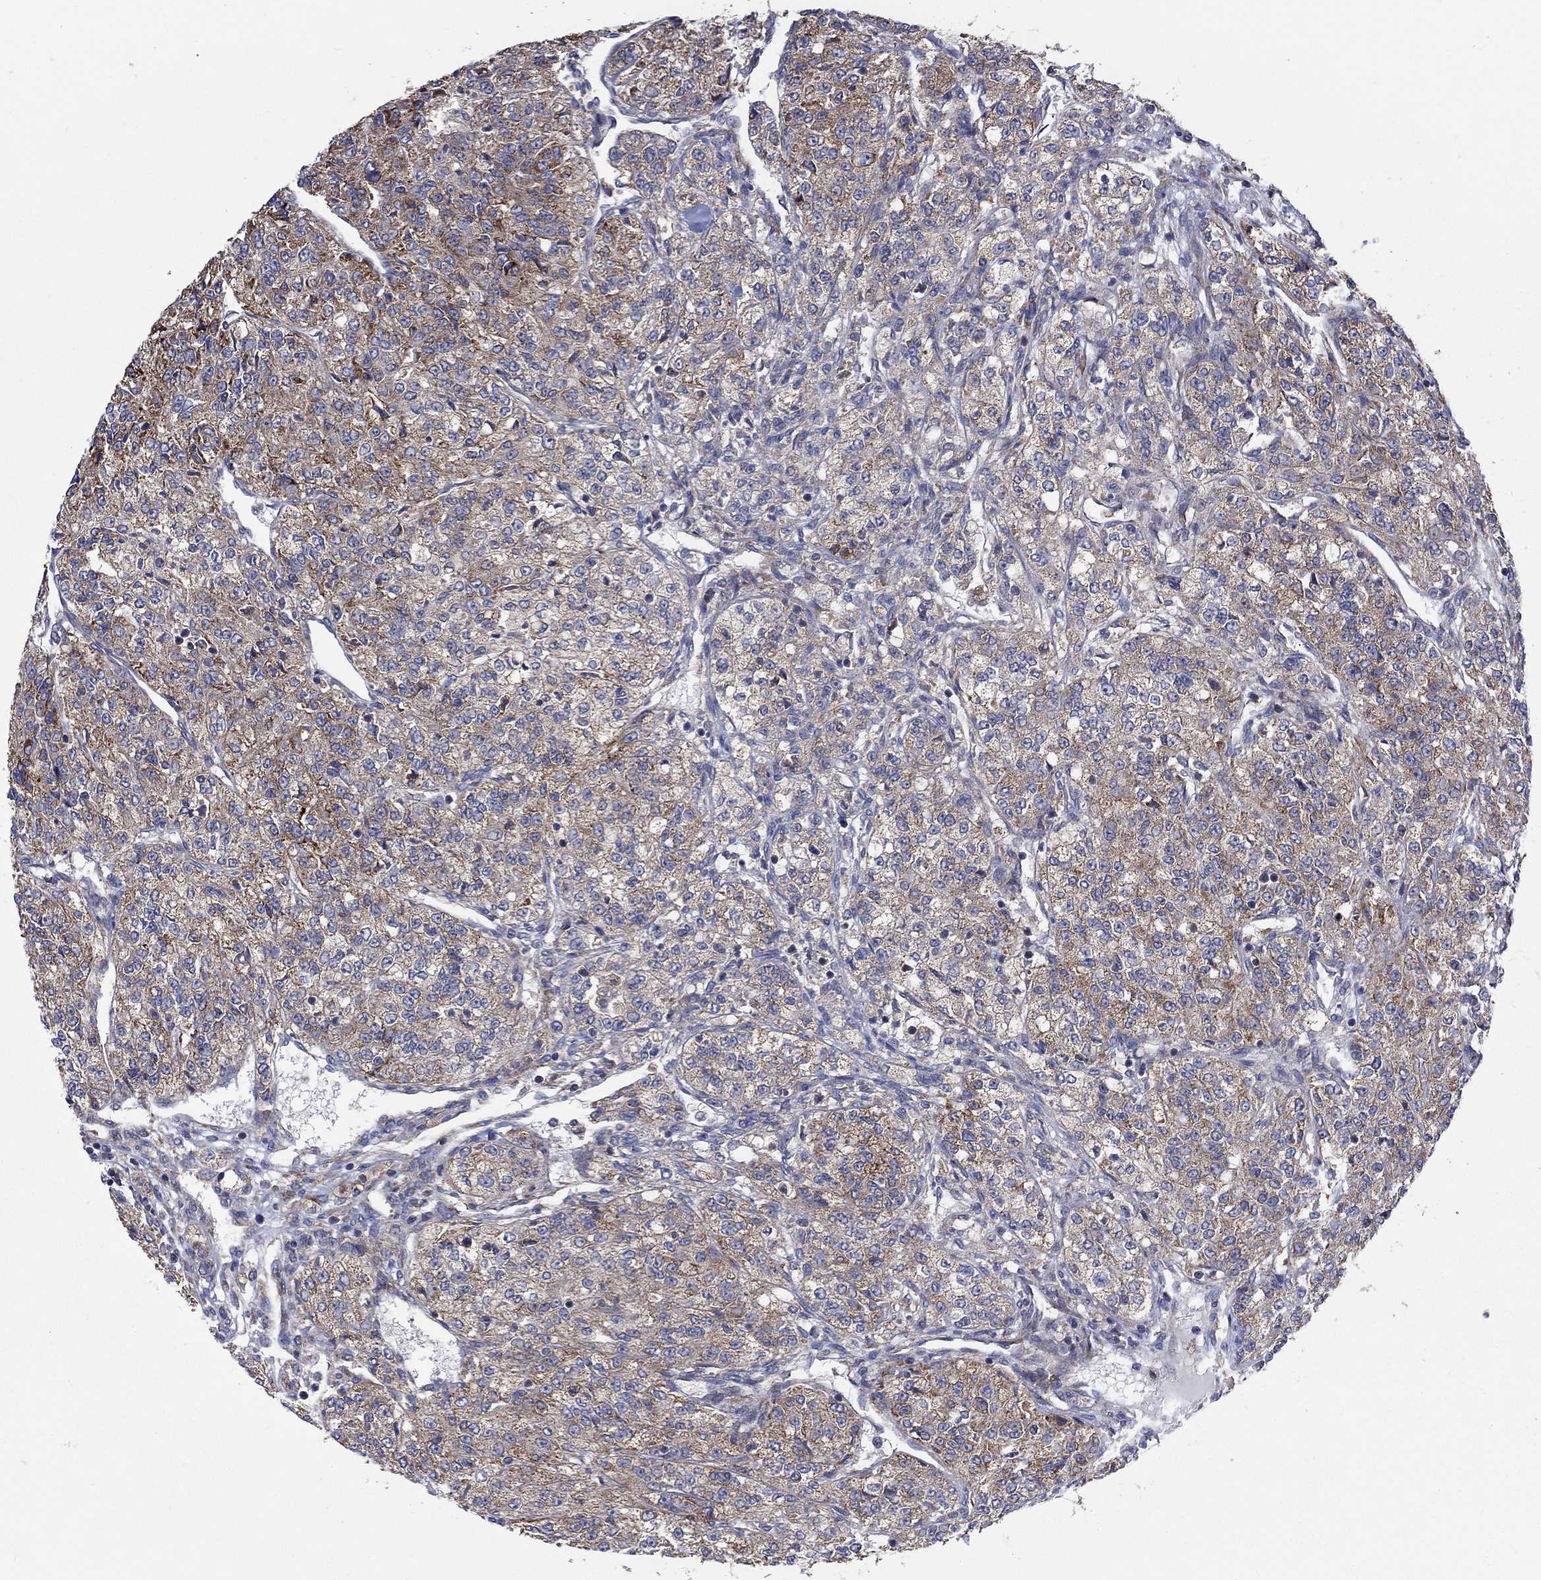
{"staining": {"intensity": "strong", "quantity": "<25%", "location": "cytoplasmic/membranous"}, "tissue": "renal cancer", "cell_type": "Tumor cells", "image_type": "cancer", "snomed": [{"axis": "morphology", "description": "Adenocarcinoma, NOS"}, {"axis": "topography", "description": "Kidney"}], "caption": "Renal cancer (adenocarcinoma) stained for a protein shows strong cytoplasmic/membranous positivity in tumor cells.", "gene": "RPLP0", "patient": {"sex": "female", "age": 63}}